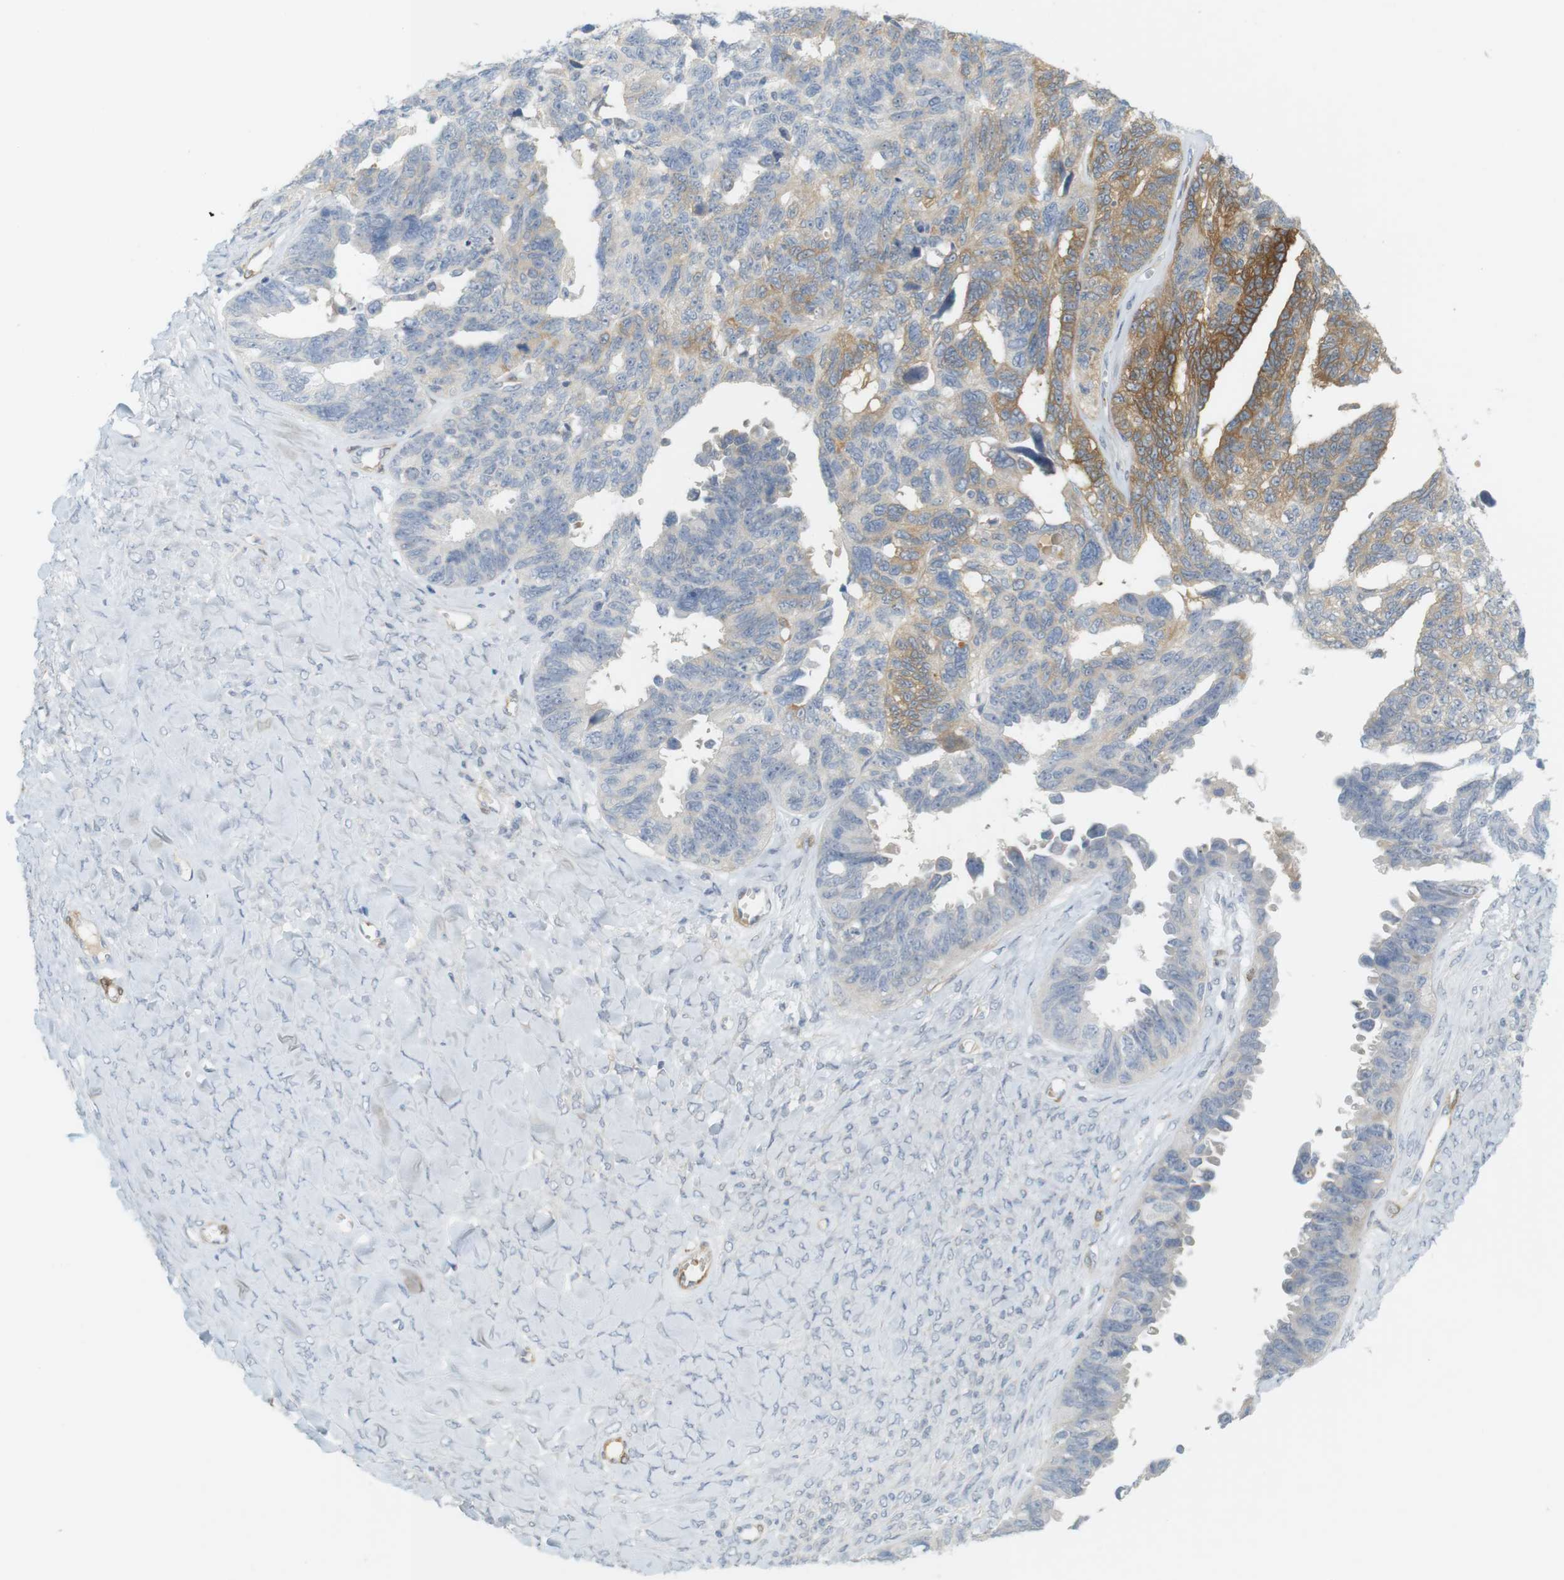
{"staining": {"intensity": "moderate", "quantity": "25%-75%", "location": "cytoplasmic/membranous"}, "tissue": "ovarian cancer", "cell_type": "Tumor cells", "image_type": "cancer", "snomed": [{"axis": "morphology", "description": "Cystadenocarcinoma, serous, NOS"}, {"axis": "topography", "description": "Ovary"}], "caption": "Immunohistochemical staining of ovarian cancer exhibits medium levels of moderate cytoplasmic/membranous expression in approximately 25%-75% of tumor cells.", "gene": "PDE3A", "patient": {"sex": "female", "age": 79}}